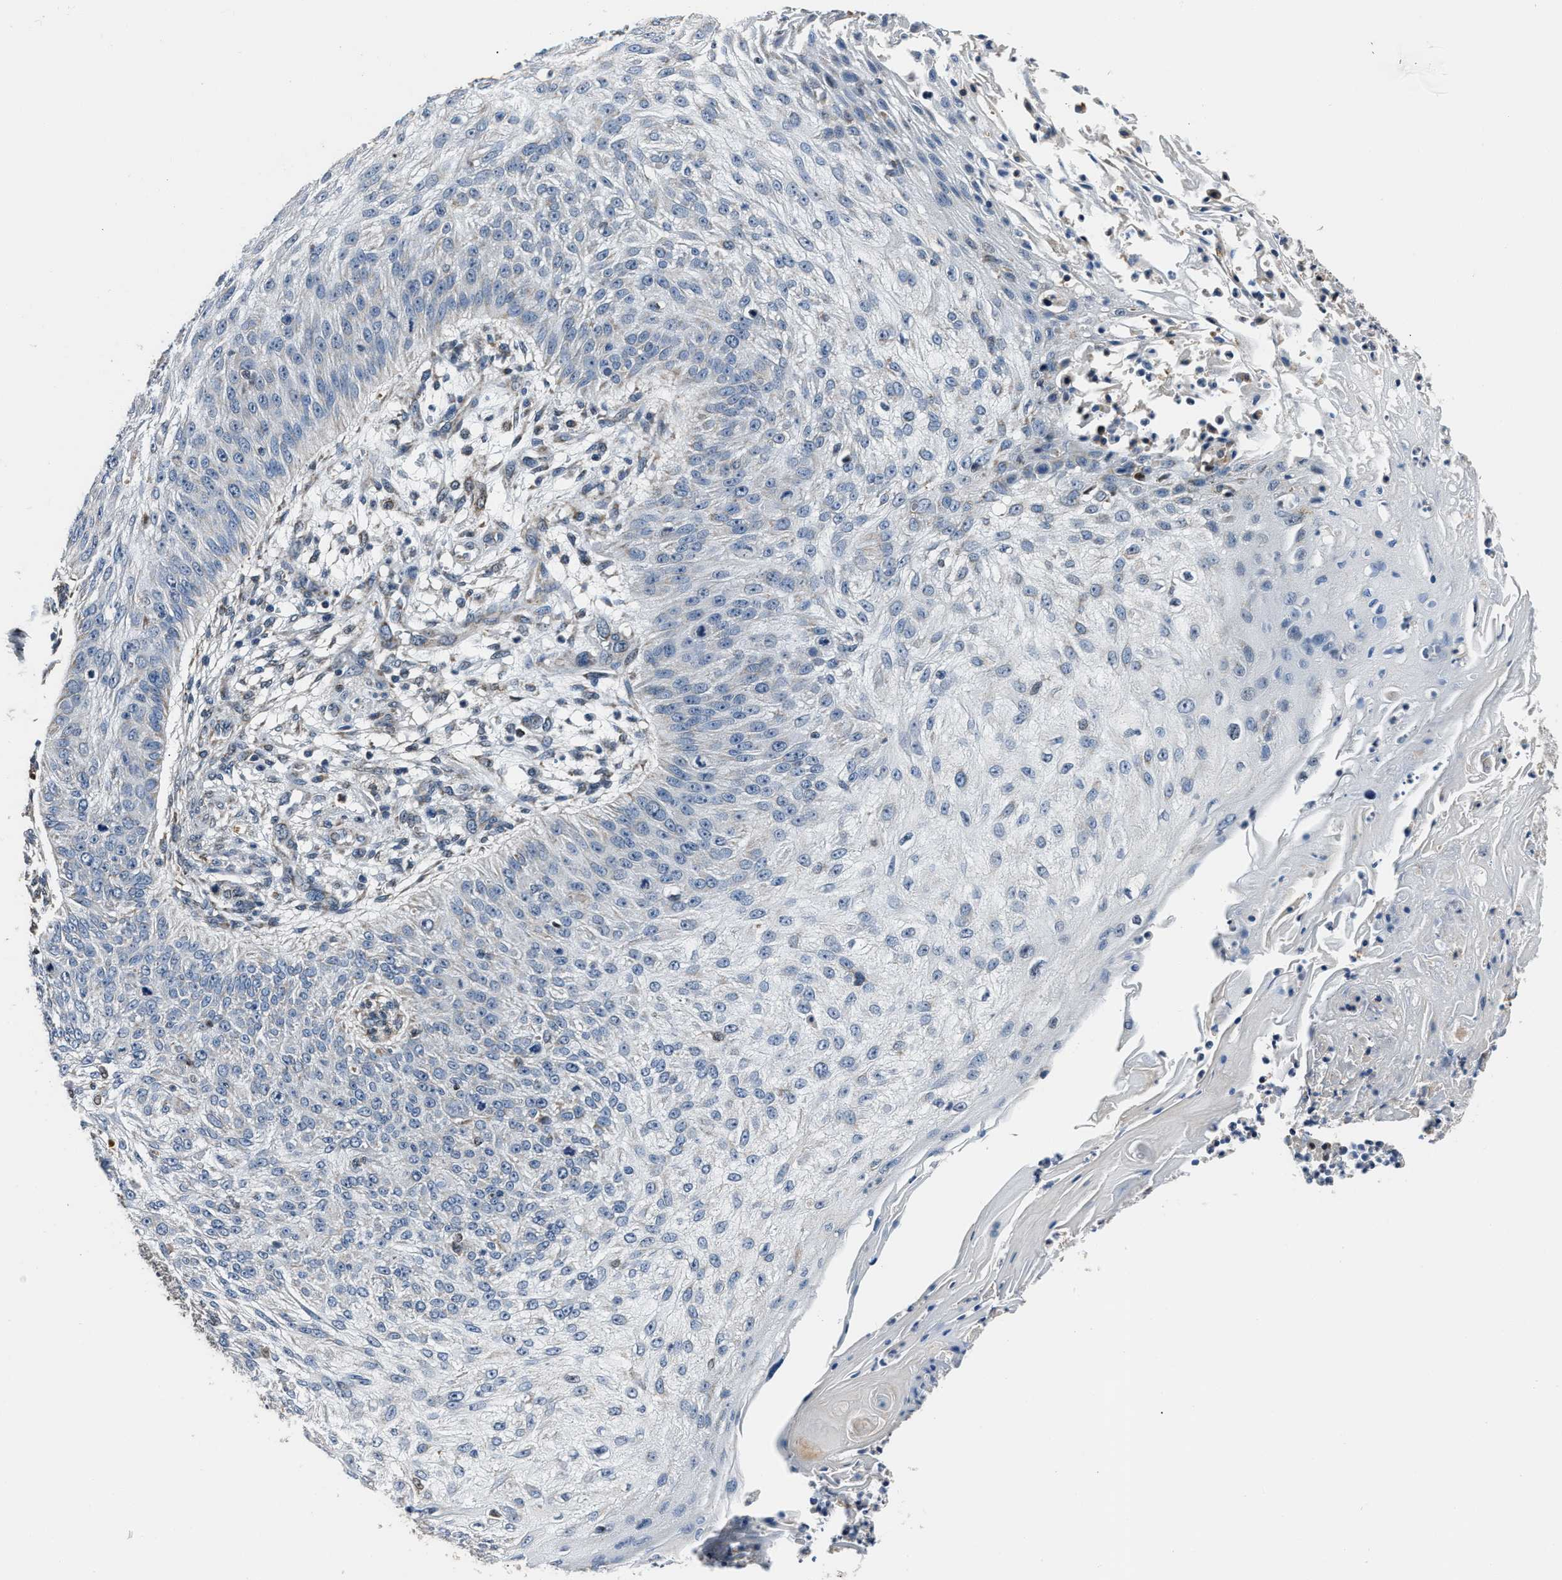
{"staining": {"intensity": "negative", "quantity": "none", "location": "none"}, "tissue": "skin cancer", "cell_type": "Tumor cells", "image_type": "cancer", "snomed": [{"axis": "morphology", "description": "Squamous cell carcinoma, NOS"}, {"axis": "topography", "description": "Skin"}], "caption": "There is no significant expression in tumor cells of skin squamous cell carcinoma.", "gene": "NSUN5", "patient": {"sex": "female", "age": 80}}